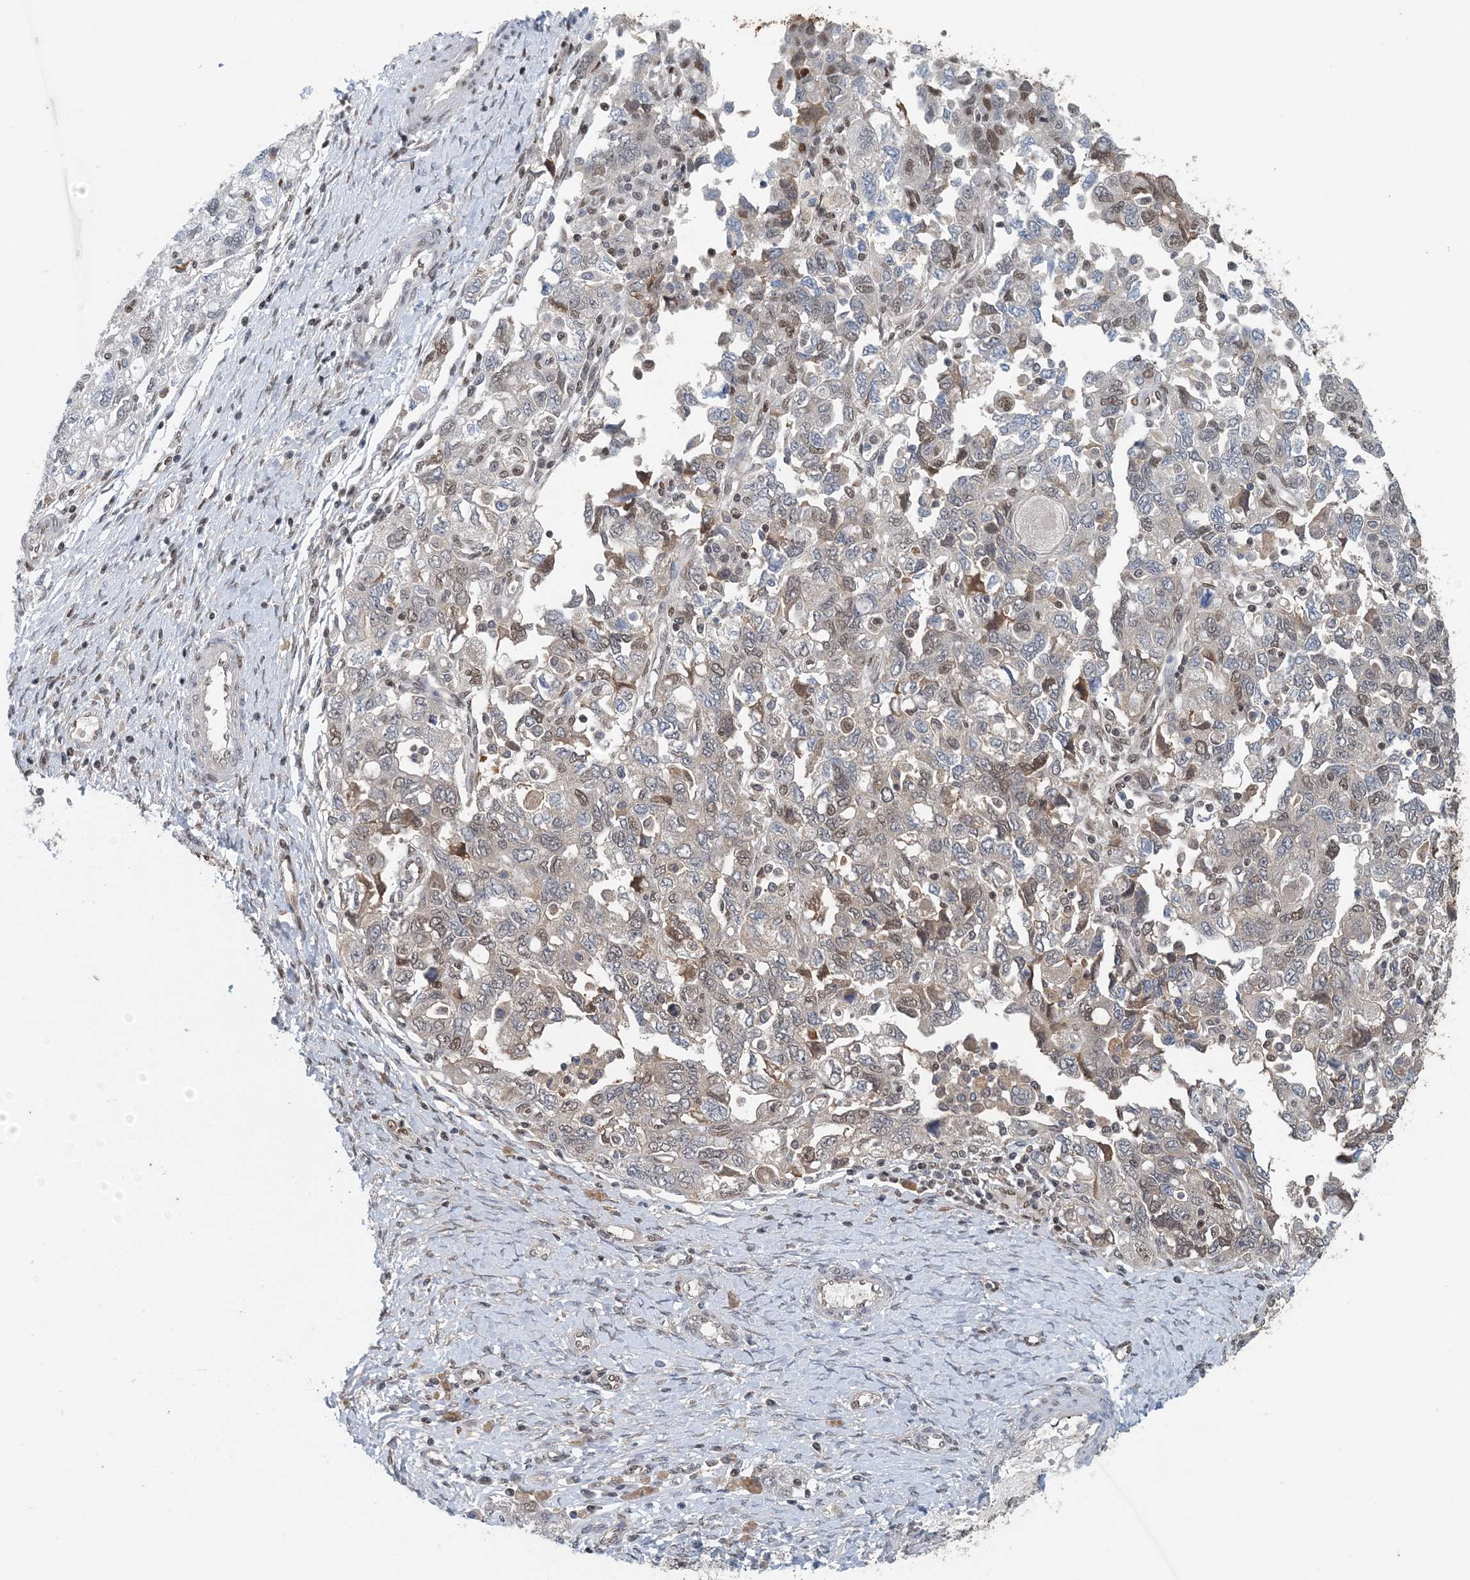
{"staining": {"intensity": "moderate", "quantity": "<25%", "location": "nuclear"}, "tissue": "ovarian cancer", "cell_type": "Tumor cells", "image_type": "cancer", "snomed": [{"axis": "morphology", "description": "Carcinoma, NOS"}, {"axis": "morphology", "description": "Cystadenocarcinoma, serous, NOS"}, {"axis": "topography", "description": "Ovary"}], "caption": "A low amount of moderate nuclear staining is identified in approximately <25% of tumor cells in serous cystadenocarcinoma (ovarian) tissue. The staining was performed using DAB (3,3'-diaminobenzidine), with brown indicating positive protein expression. Nuclei are stained blue with hematoxylin.", "gene": "HIKESHI", "patient": {"sex": "female", "age": 69}}